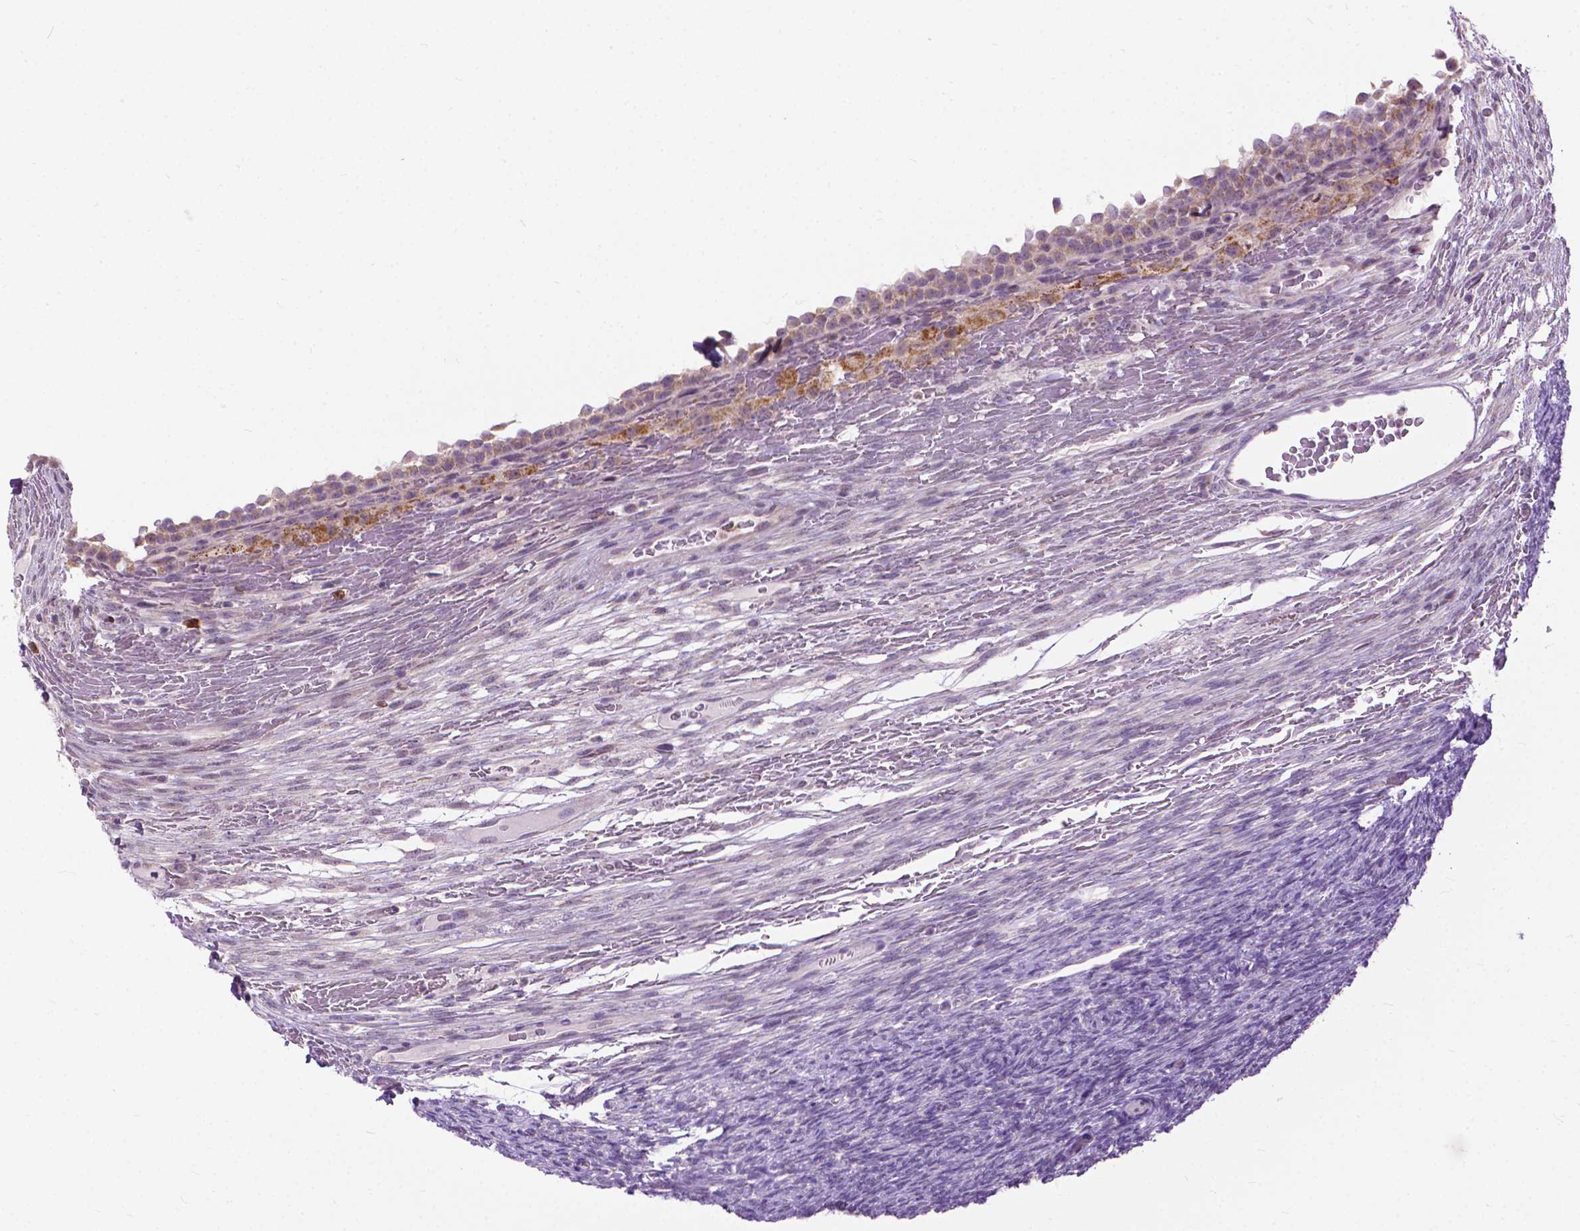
{"staining": {"intensity": "moderate", "quantity": ">75%", "location": "cytoplasmic/membranous"}, "tissue": "ovary", "cell_type": "Follicle cells", "image_type": "normal", "snomed": [{"axis": "morphology", "description": "Normal tissue, NOS"}, {"axis": "topography", "description": "Ovary"}], "caption": "Human ovary stained with a brown dye reveals moderate cytoplasmic/membranous positive staining in approximately >75% of follicle cells.", "gene": "TTC9B", "patient": {"sex": "female", "age": 34}}